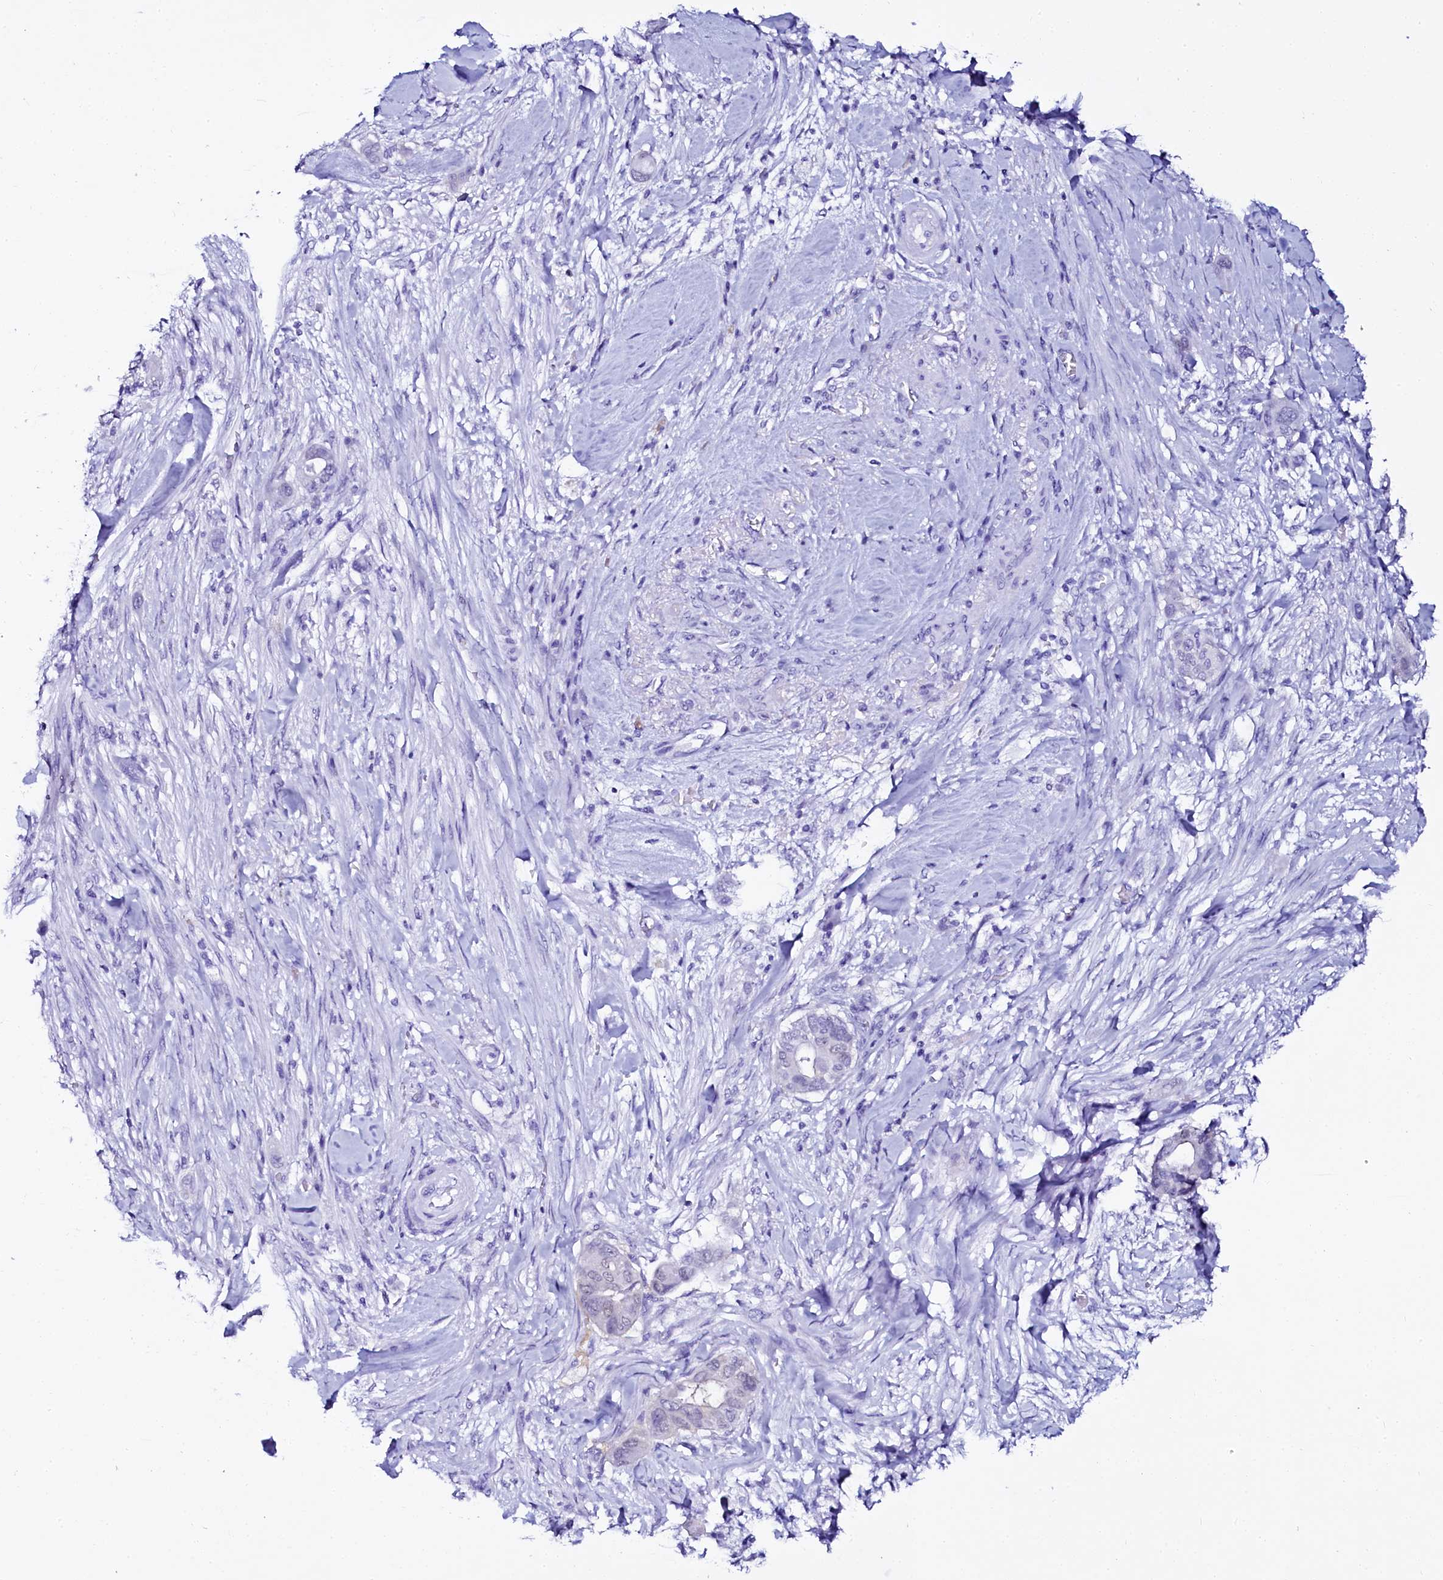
{"staining": {"intensity": "negative", "quantity": "none", "location": "none"}, "tissue": "pancreatic cancer", "cell_type": "Tumor cells", "image_type": "cancer", "snomed": [{"axis": "morphology", "description": "Adenocarcinoma, NOS"}, {"axis": "topography", "description": "Pancreas"}], "caption": "IHC of pancreatic adenocarcinoma shows no staining in tumor cells.", "gene": "SORD", "patient": {"sex": "male", "age": 68}}